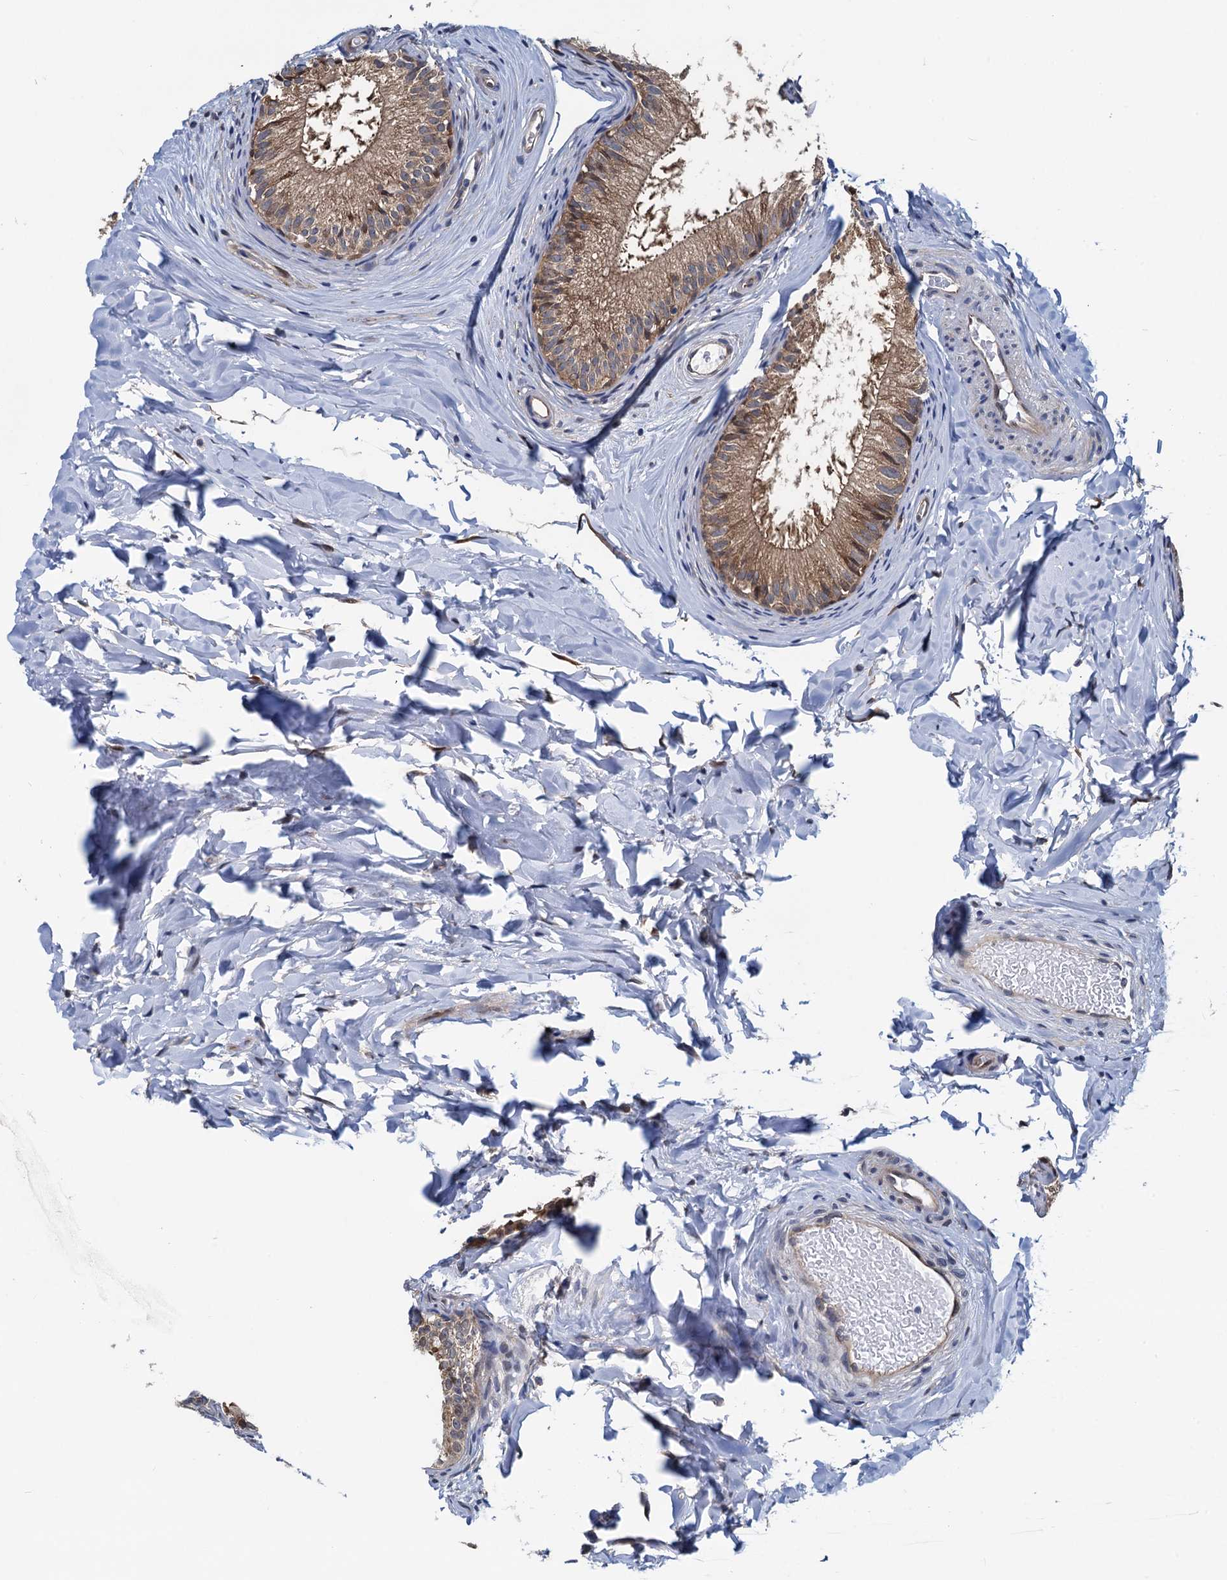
{"staining": {"intensity": "moderate", "quantity": ">75%", "location": "cytoplasmic/membranous"}, "tissue": "epididymis", "cell_type": "Glandular cells", "image_type": "normal", "snomed": [{"axis": "morphology", "description": "Normal tissue, NOS"}, {"axis": "topography", "description": "Epididymis"}], "caption": "Epididymis stained for a protein (brown) reveals moderate cytoplasmic/membranous positive staining in approximately >75% of glandular cells.", "gene": "RNF125", "patient": {"sex": "male", "age": 34}}